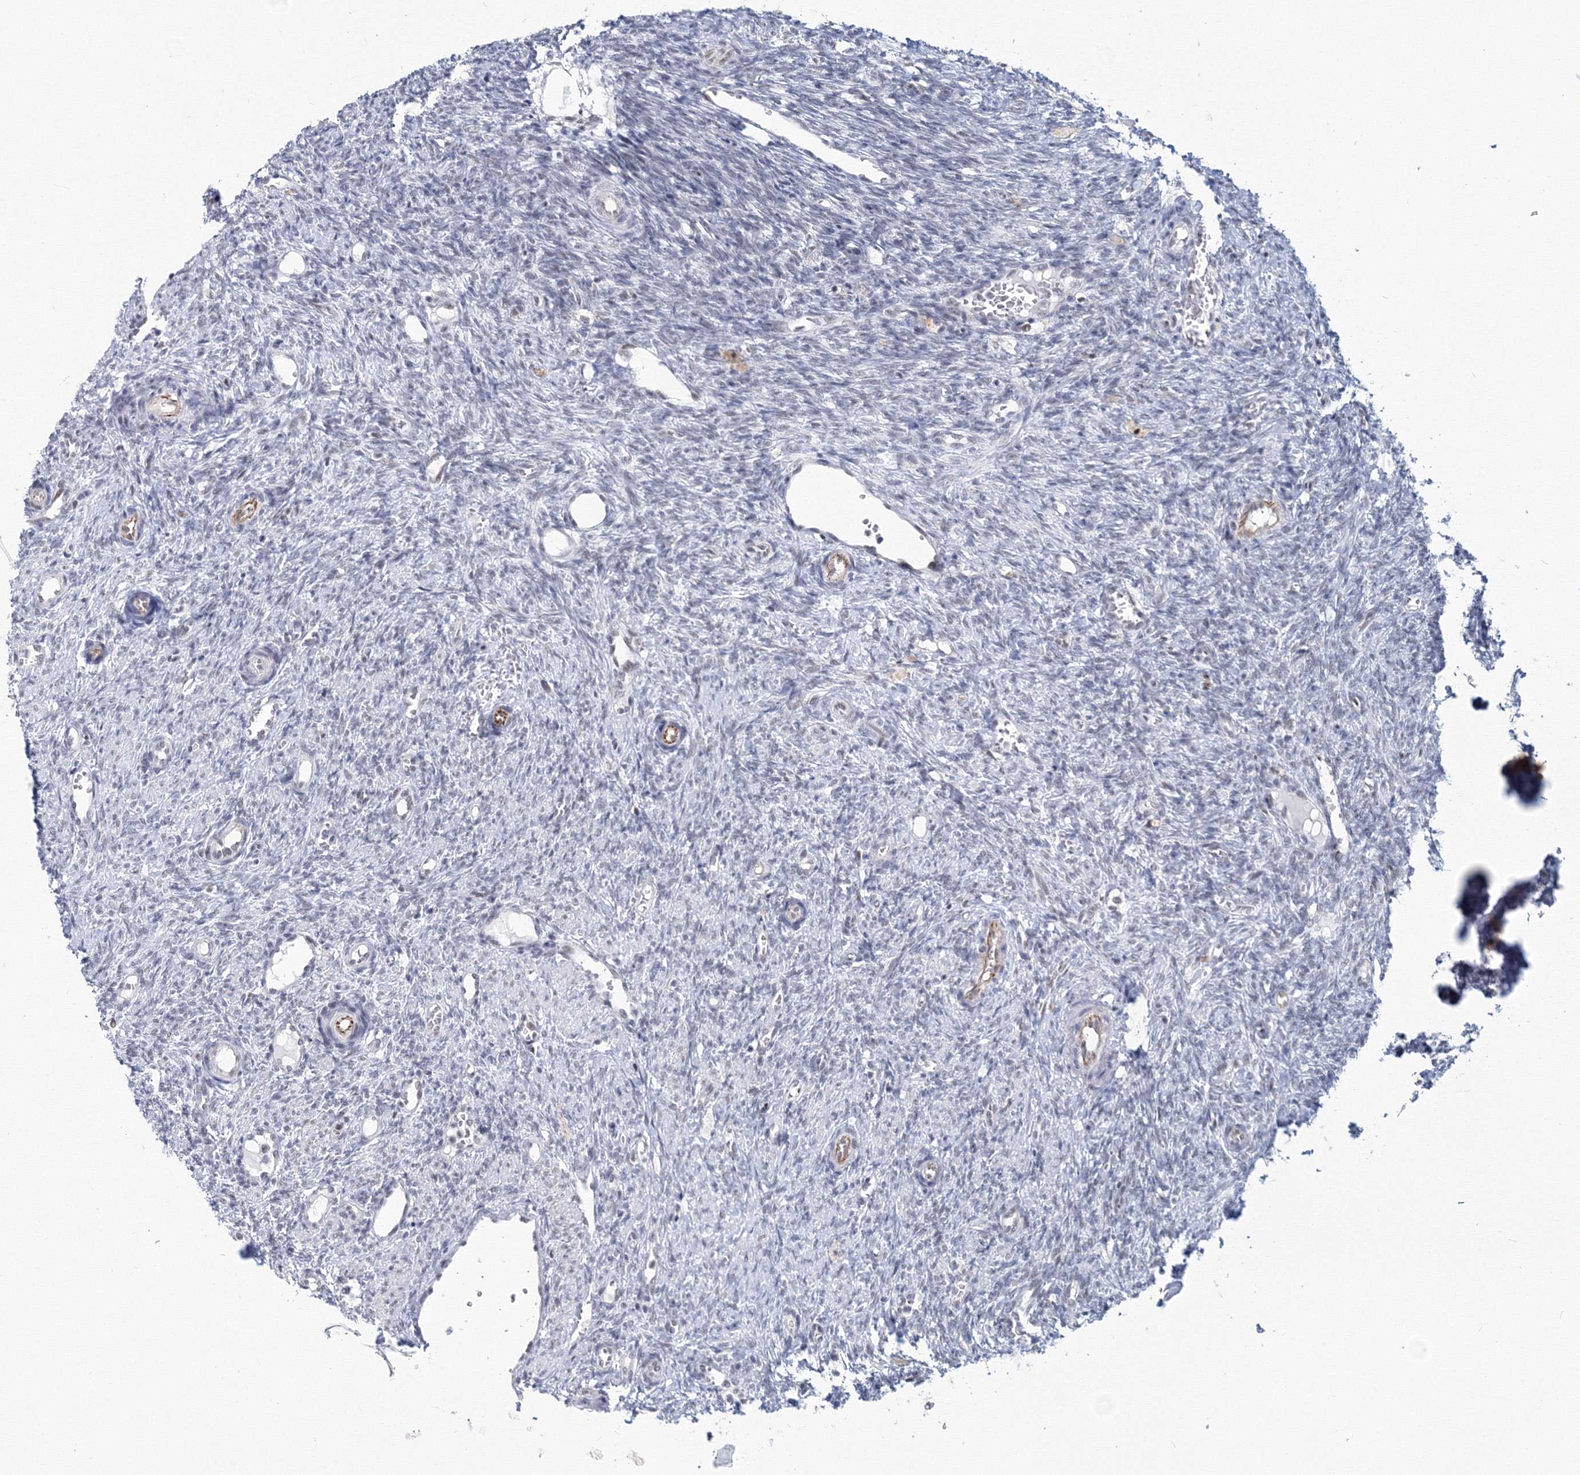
{"staining": {"intensity": "negative", "quantity": "none", "location": "none"}, "tissue": "ovary", "cell_type": "Ovarian stroma cells", "image_type": "normal", "snomed": [{"axis": "morphology", "description": "Normal tissue, NOS"}, {"axis": "topography", "description": "Ovary"}], "caption": "Protein analysis of unremarkable ovary demonstrates no significant expression in ovarian stroma cells.", "gene": "SF3B6", "patient": {"sex": "female", "age": 41}}